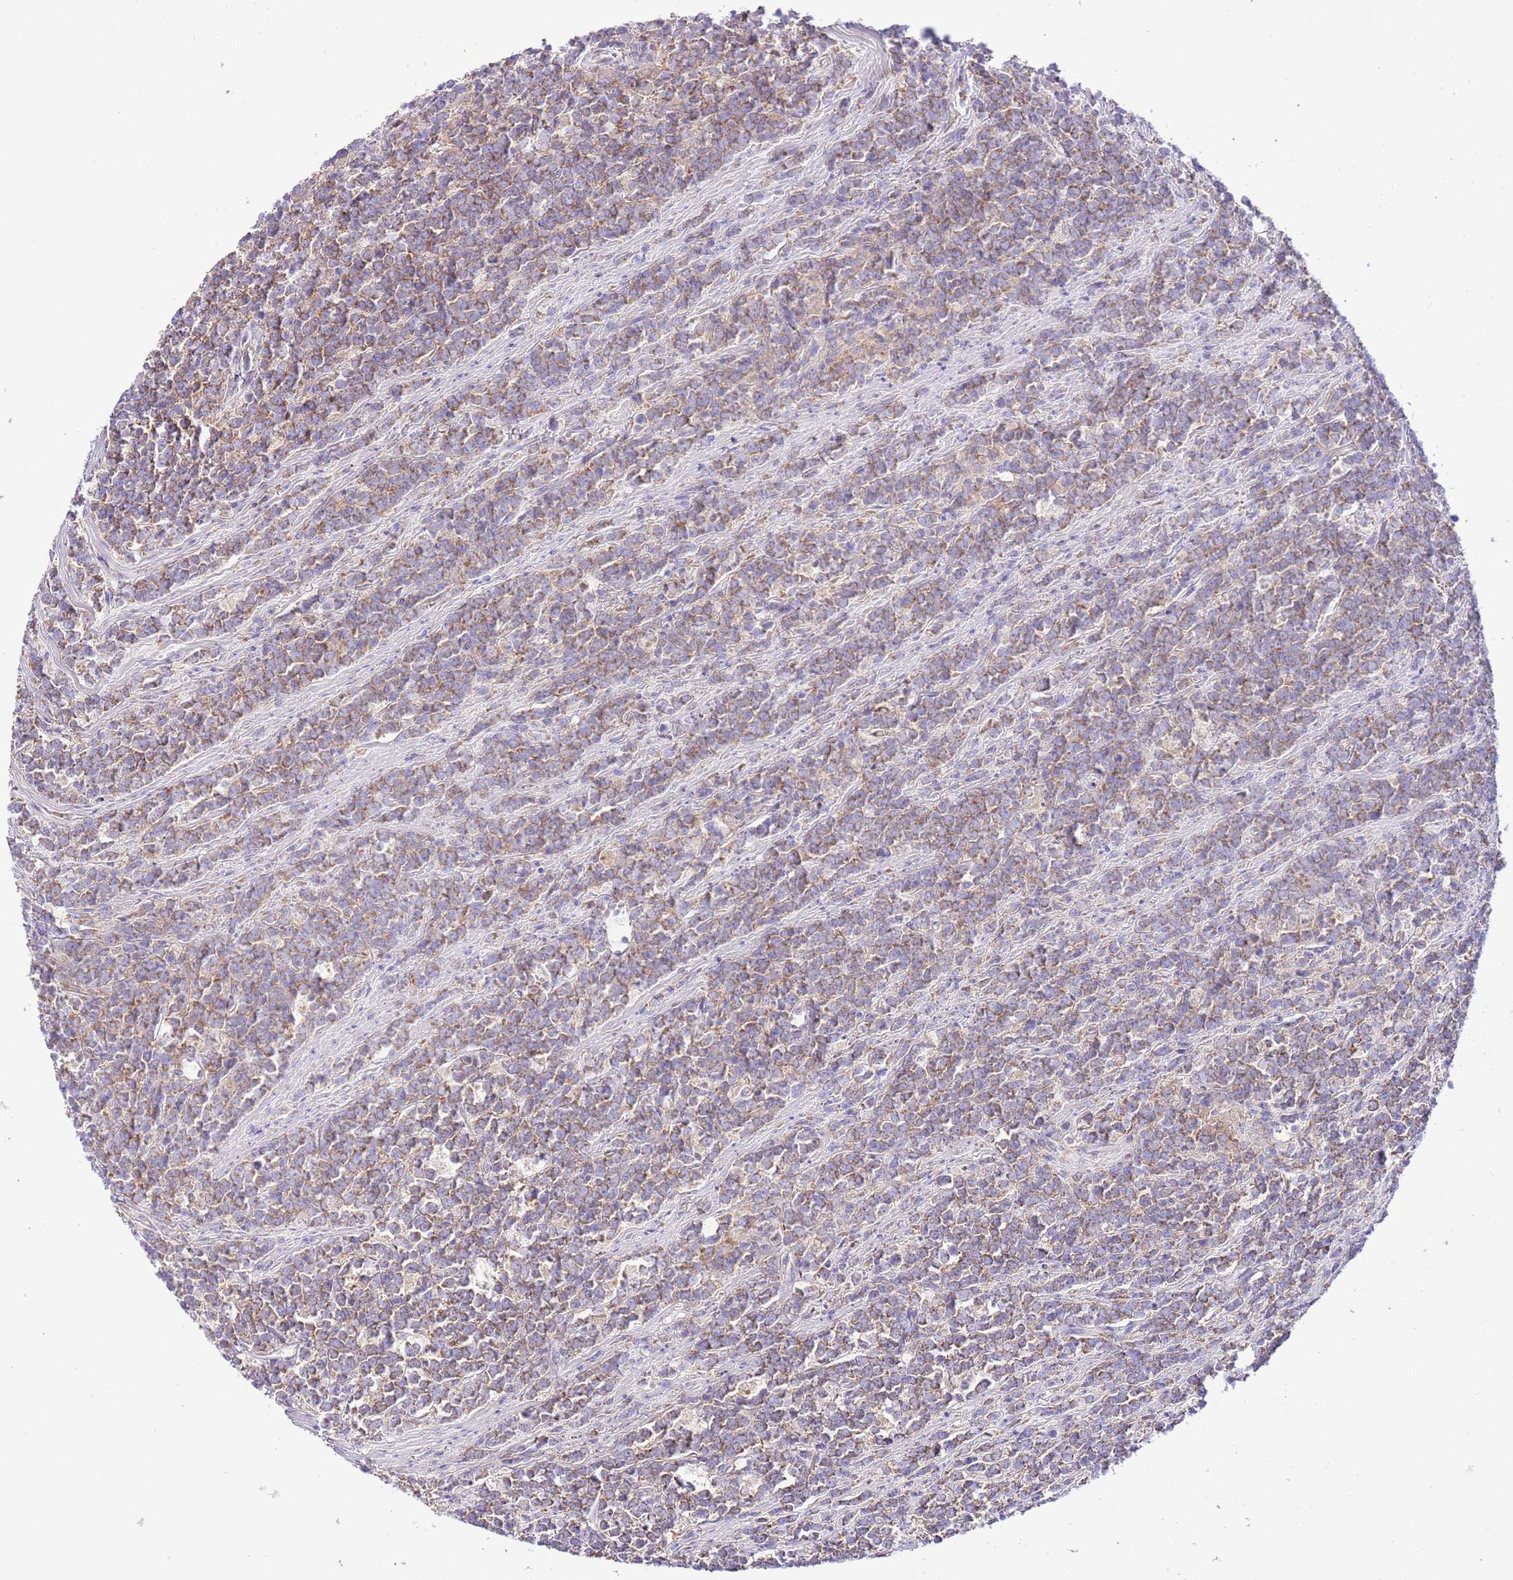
{"staining": {"intensity": "moderate", "quantity": ">75%", "location": "cytoplasmic/membranous"}, "tissue": "lymphoma", "cell_type": "Tumor cells", "image_type": "cancer", "snomed": [{"axis": "morphology", "description": "Malignant lymphoma, non-Hodgkin's type, High grade"}, {"axis": "topography", "description": "Small intestine"}, {"axis": "topography", "description": "Colon"}], "caption": "Protein expression analysis of malignant lymphoma, non-Hodgkin's type (high-grade) reveals moderate cytoplasmic/membranous positivity in about >75% of tumor cells.", "gene": "RPS10", "patient": {"sex": "male", "age": 8}}